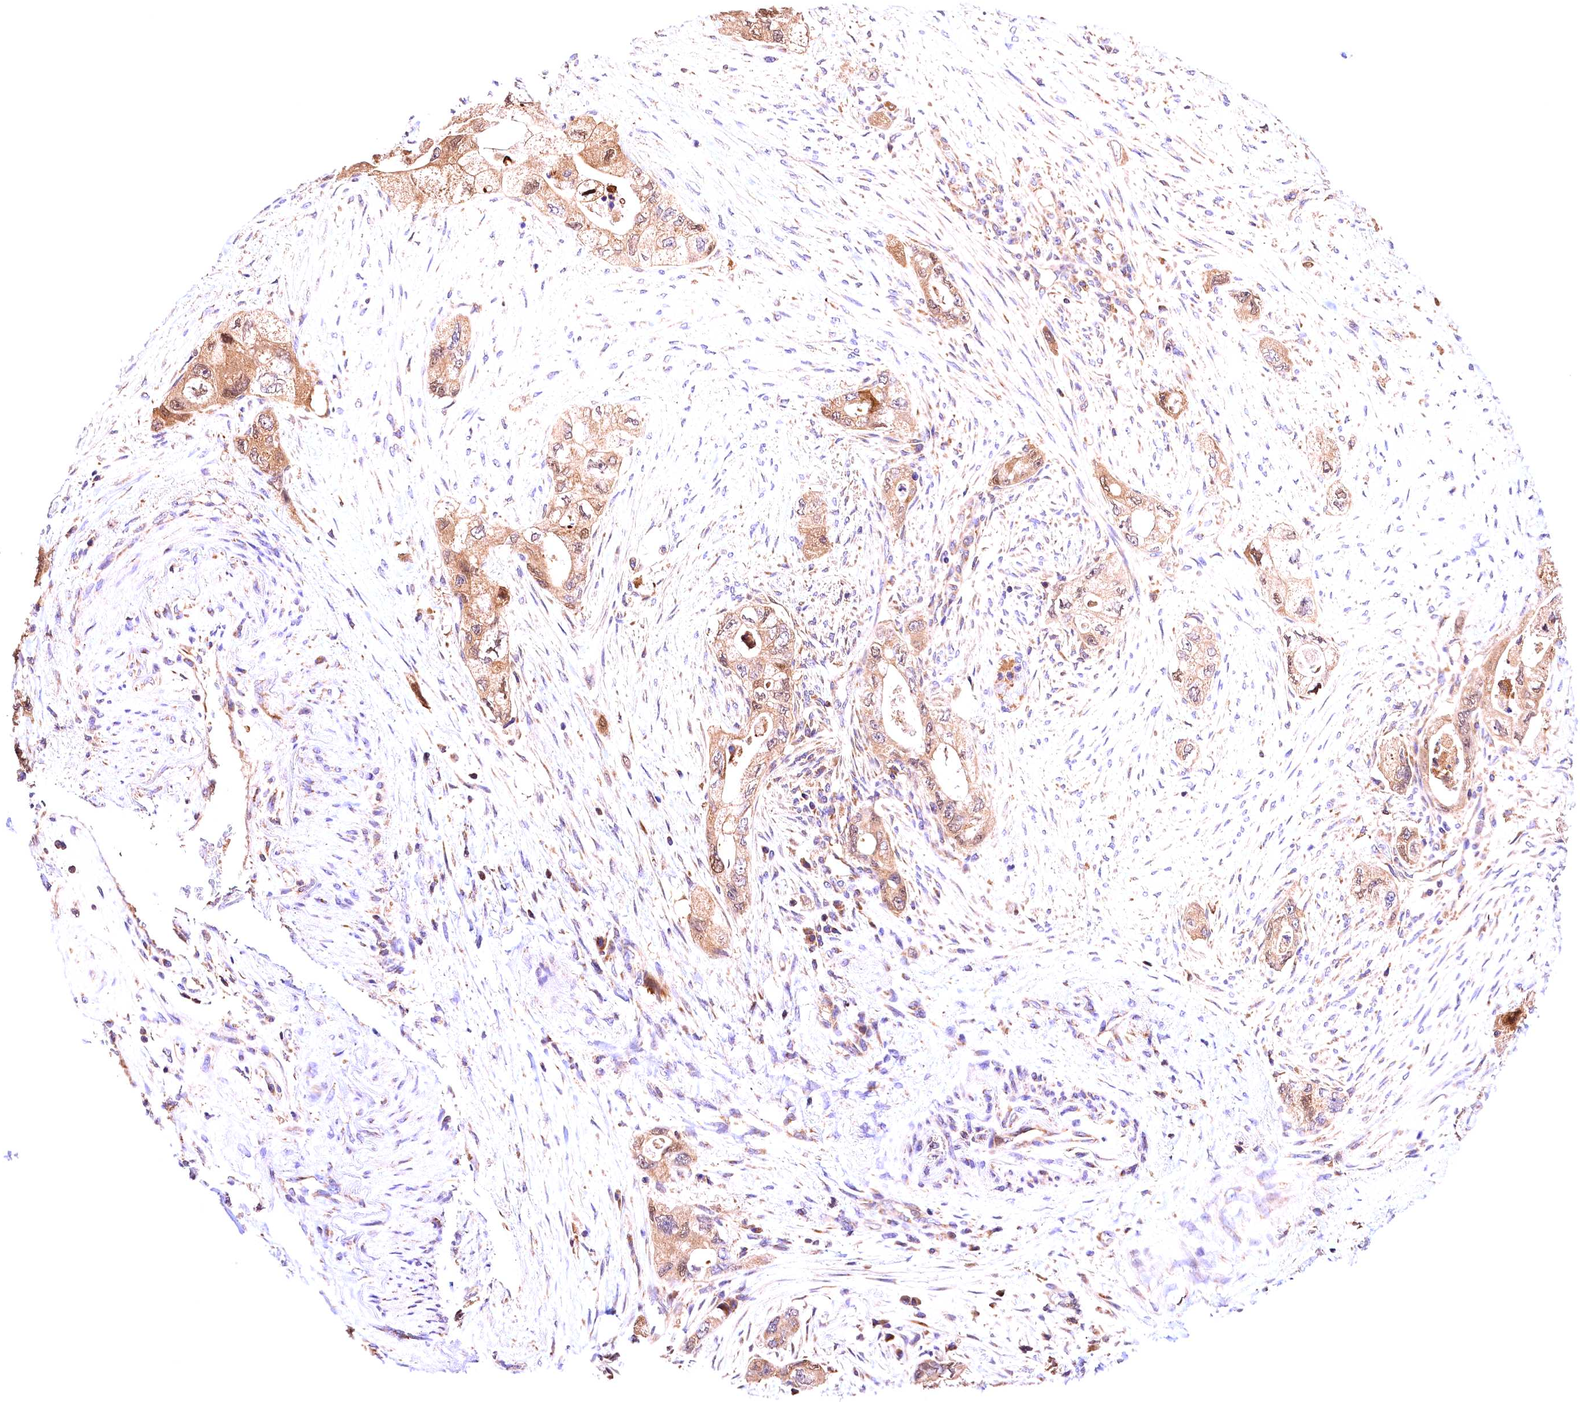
{"staining": {"intensity": "moderate", "quantity": ">75%", "location": "cytoplasmic/membranous"}, "tissue": "pancreatic cancer", "cell_type": "Tumor cells", "image_type": "cancer", "snomed": [{"axis": "morphology", "description": "Adenocarcinoma, NOS"}, {"axis": "topography", "description": "Pancreas"}], "caption": "A photomicrograph of human adenocarcinoma (pancreatic) stained for a protein shows moderate cytoplasmic/membranous brown staining in tumor cells.", "gene": "KPTN", "patient": {"sex": "female", "age": 73}}